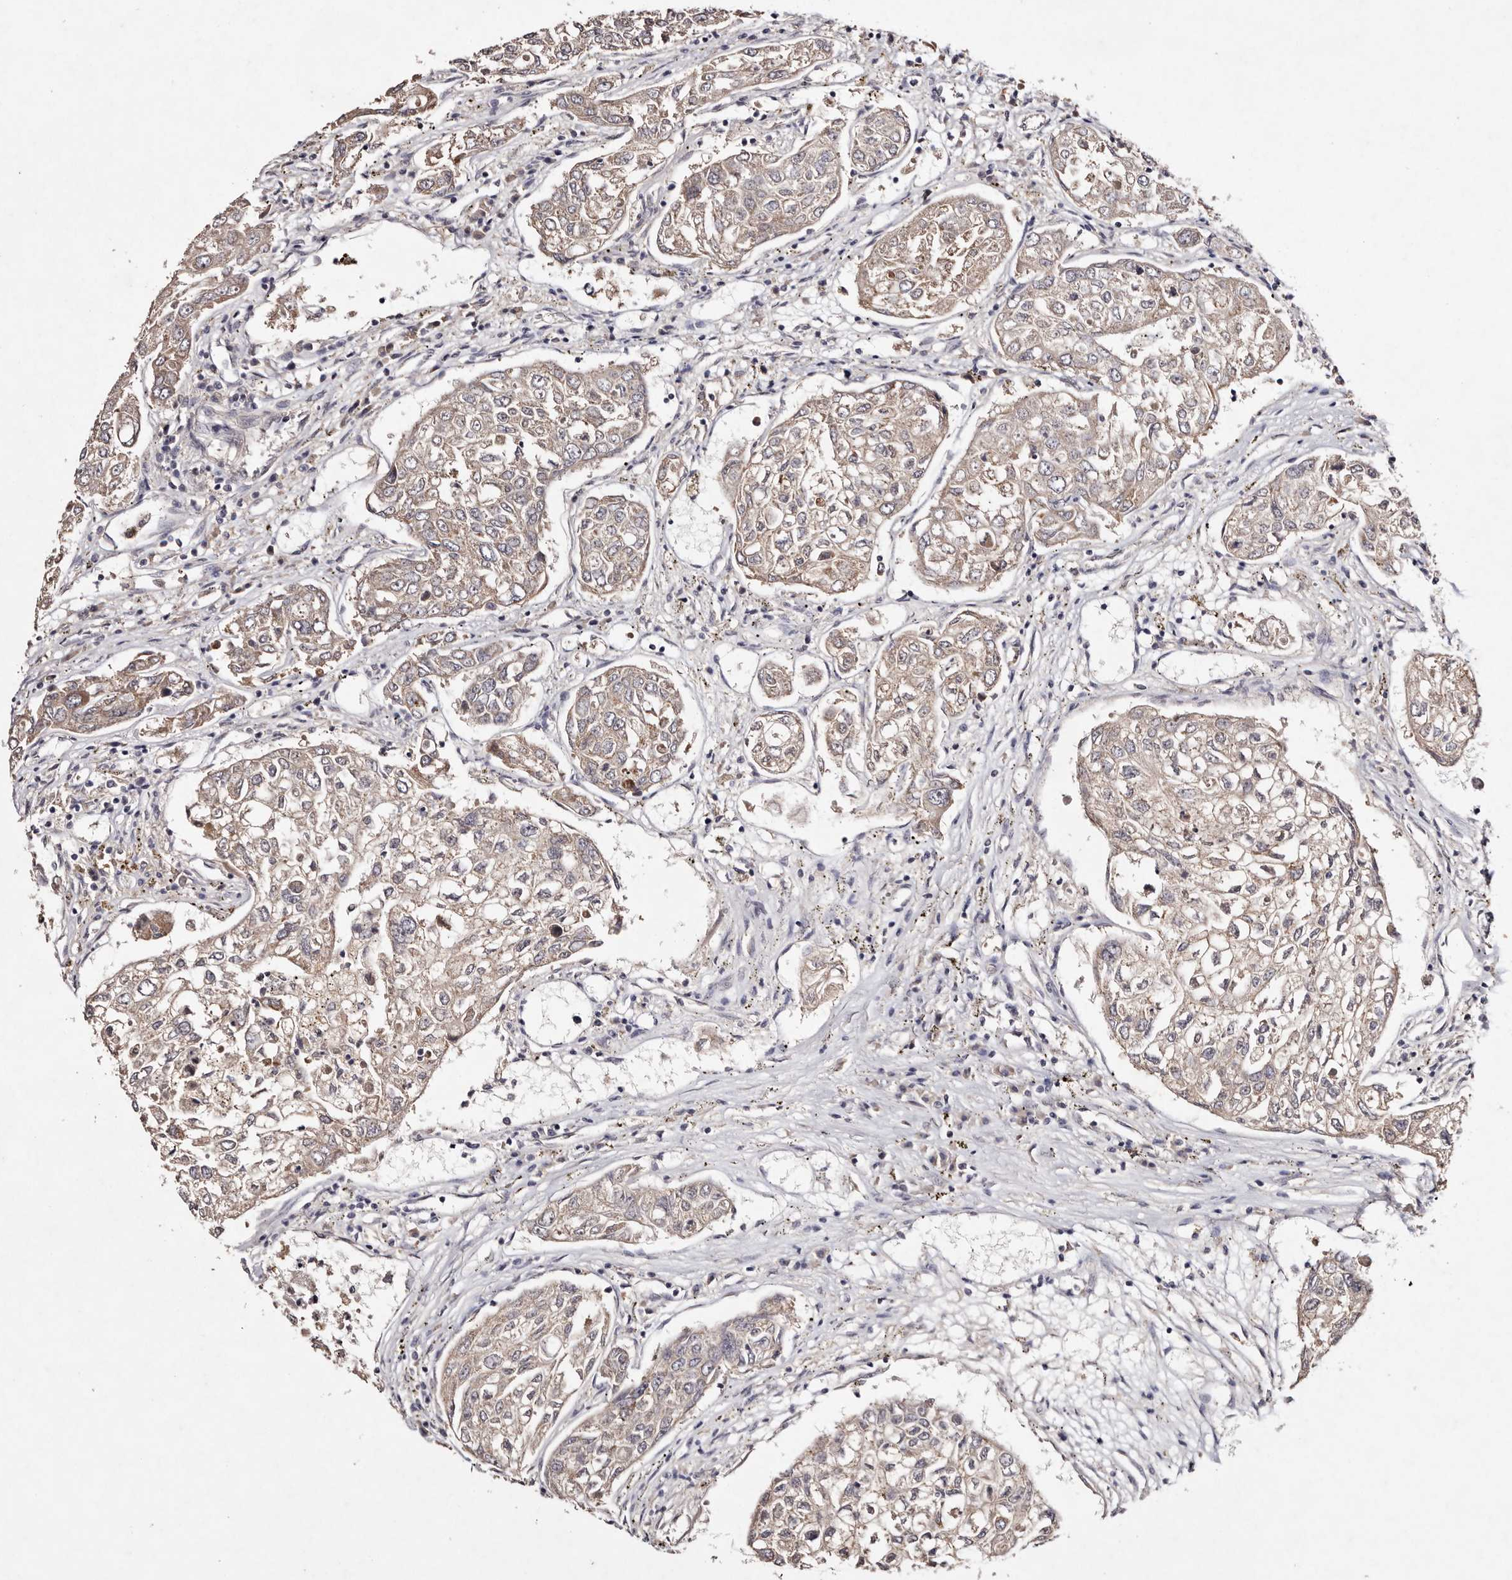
{"staining": {"intensity": "negative", "quantity": "none", "location": "none"}, "tissue": "urothelial cancer", "cell_type": "Tumor cells", "image_type": "cancer", "snomed": [{"axis": "morphology", "description": "Urothelial carcinoma, High grade"}, {"axis": "topography", "description": "Lymph node"}, {"axis": "topography", "description": "Urinary bladder"}], "caption": "Tumor cells show no significant positivity in urothelial cancer. (Brightfield microscopy of DAB (3,3'-diaminobenzidine) immunohistochemistry (IHC) at high magnification).", "gene": "TSC2", "patient": {"sex": "male", "age": 51}}